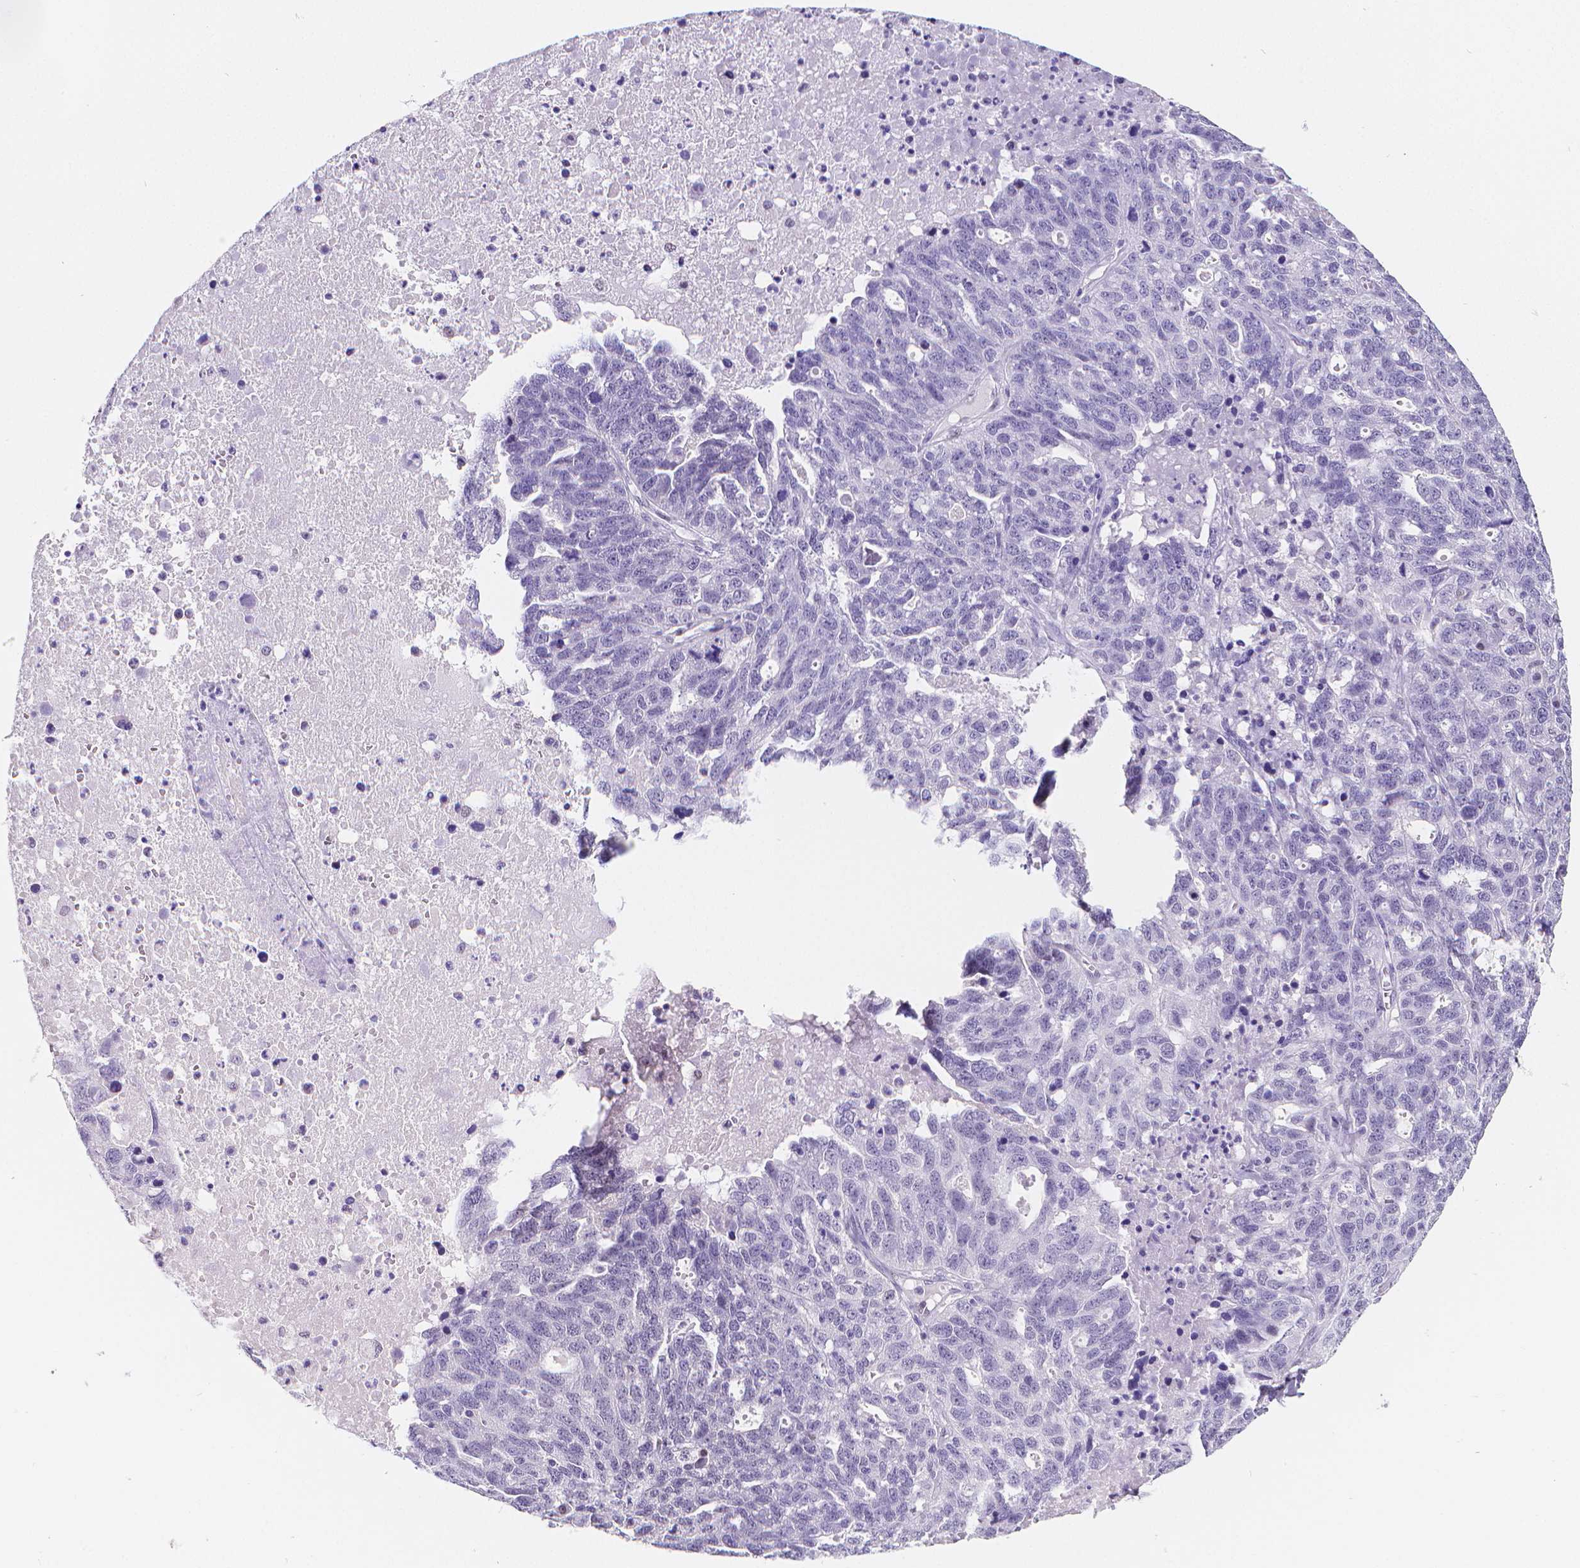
{"staining": {"intensity": "negative", "quantity": "none", "location": "none"}, "tissue": "ovarian cancer", "cell_type": "Tumor cells", "image_type": "cancer", "snomed": [{"axis": "morphology", "description": "Cystadenocarcinoma, serous, NOS"}, {"axis": "topography", "description": "Ovary"}], "caption": "Immunohistochemistry micrograph of neoplastic tissue: serous cystadenocarcinoma (ovarian) stained with DAB (3,3'-diaminobenzidine) shows no significant protein expression in tumor cells. The staining is performed using DAB brown chromogen with nuclei counter-stained in using hematoxylin.", "gene": "MEF2C", "patient": {"sex": "female", "age": 71}}